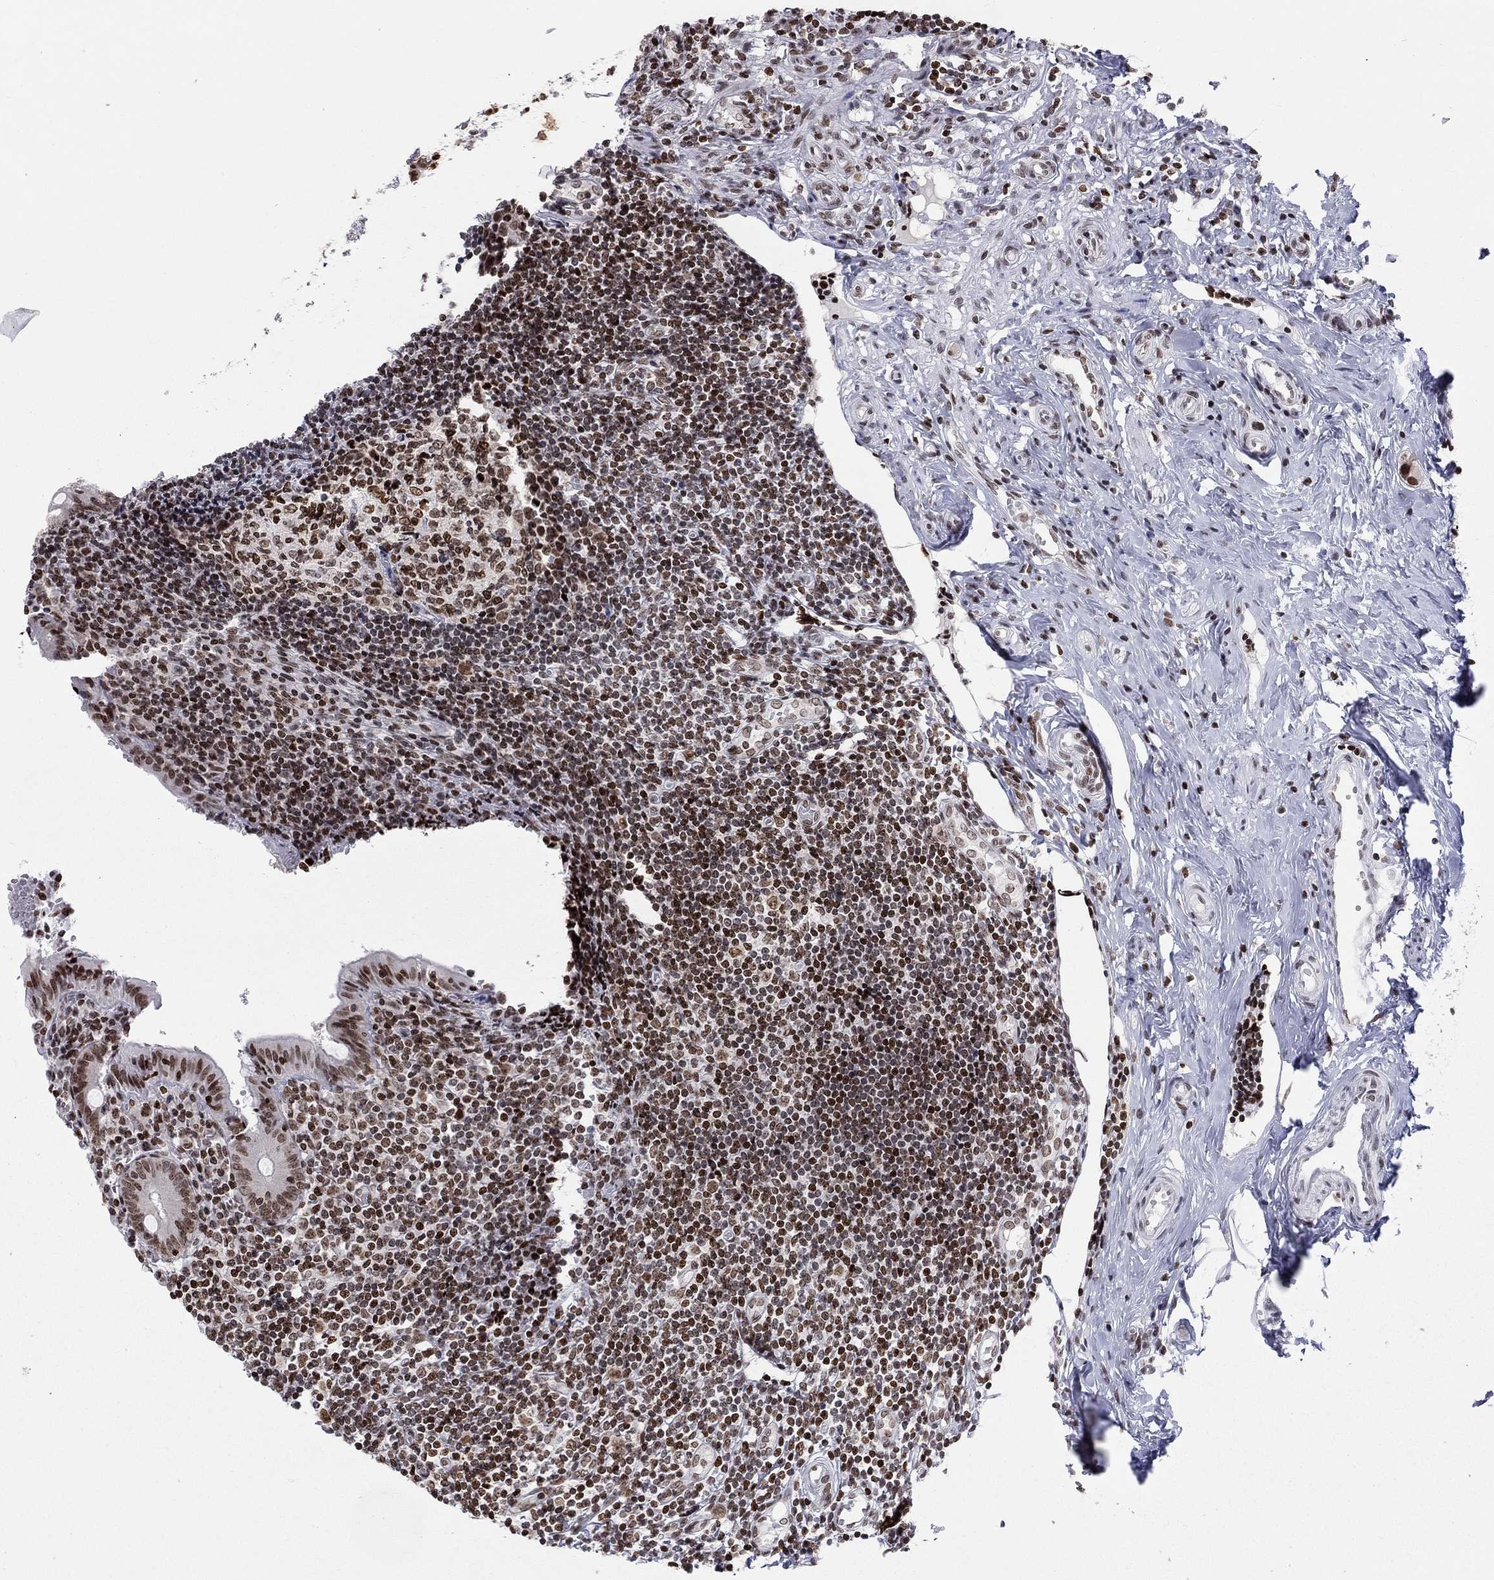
{"staining": {"intensity": "moderate", "quantity": ">75%", "location": "nuclear"}, "tissue": "appendix", "cell_type": "Glandular cells", "image_type": "normal", "snomed": [{"axis": "morphology", "description": "Normal tissue, NOS"}, {"axis": "topography", "description": "Appendix"}], "caption": "Immunohistochemical staining of normal human appendix demonstrates medium levels of moderate nuclear positivity in approximately >75% of glandular cells. The protein of interest is stained brown, and the nuclei are stained in blue (DAB (3,3'-diaminobenzidine) IHC with brightfield microscopy, high magnification).", "gene": "H2AX", "patient": {"sex": "female", "age": 23}}